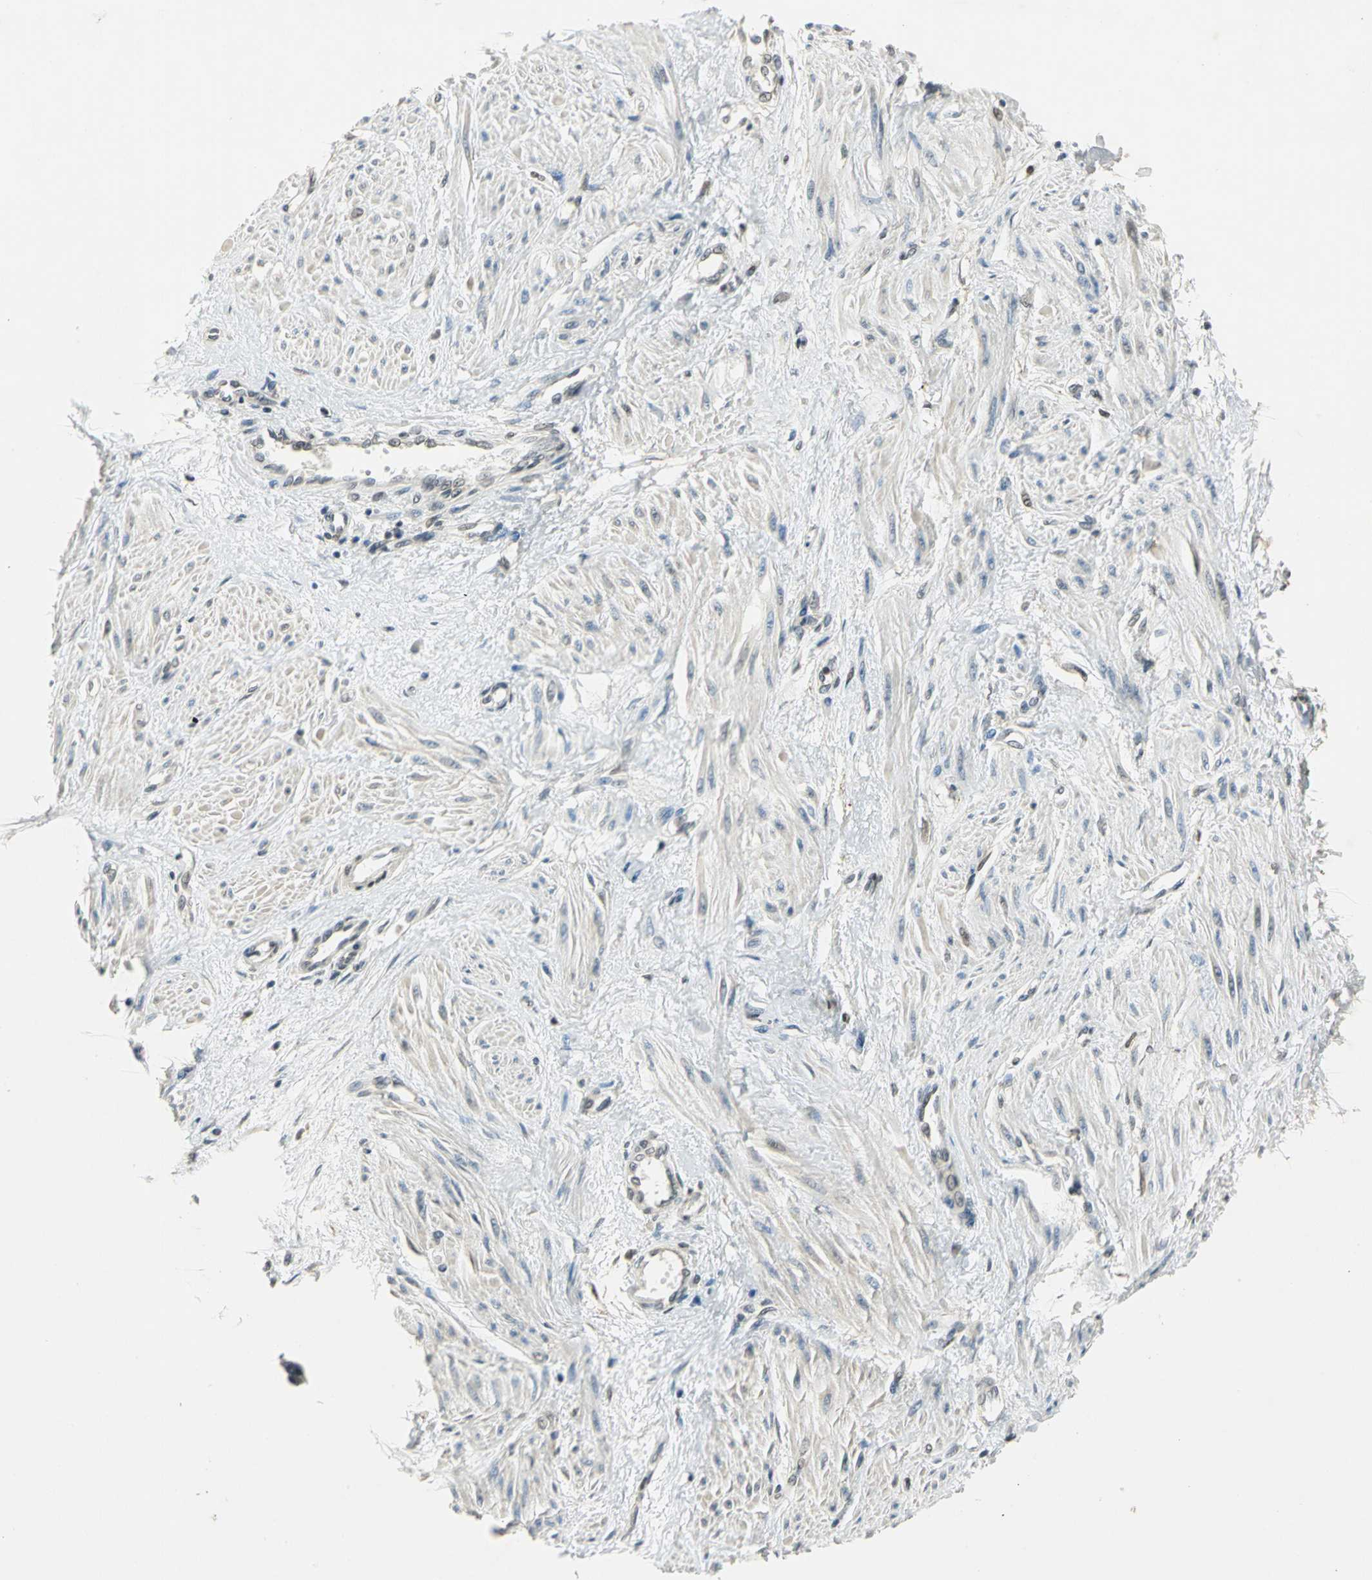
{"staining": {"intensity": "weak", "quantity": "<25%", "location": "nuclear"}, "tissue": "smooth muscle", "cell_type": "Smooth muscle cells", "image_type": "normal", "snomed": [{"axis": "morphology", "description": "Normal tissue, NOS"}, {"axis": "topography", "description": "Smooth muscle"}, {"axis": "topography", "description": "Uterus"}], "caption": "The image shows no staining of smooth muscle cells in benign smooth muscle. Nuclei are stained in blue.", "gene": "RAD17", "patient": {"sex": "female", "age": 39}}